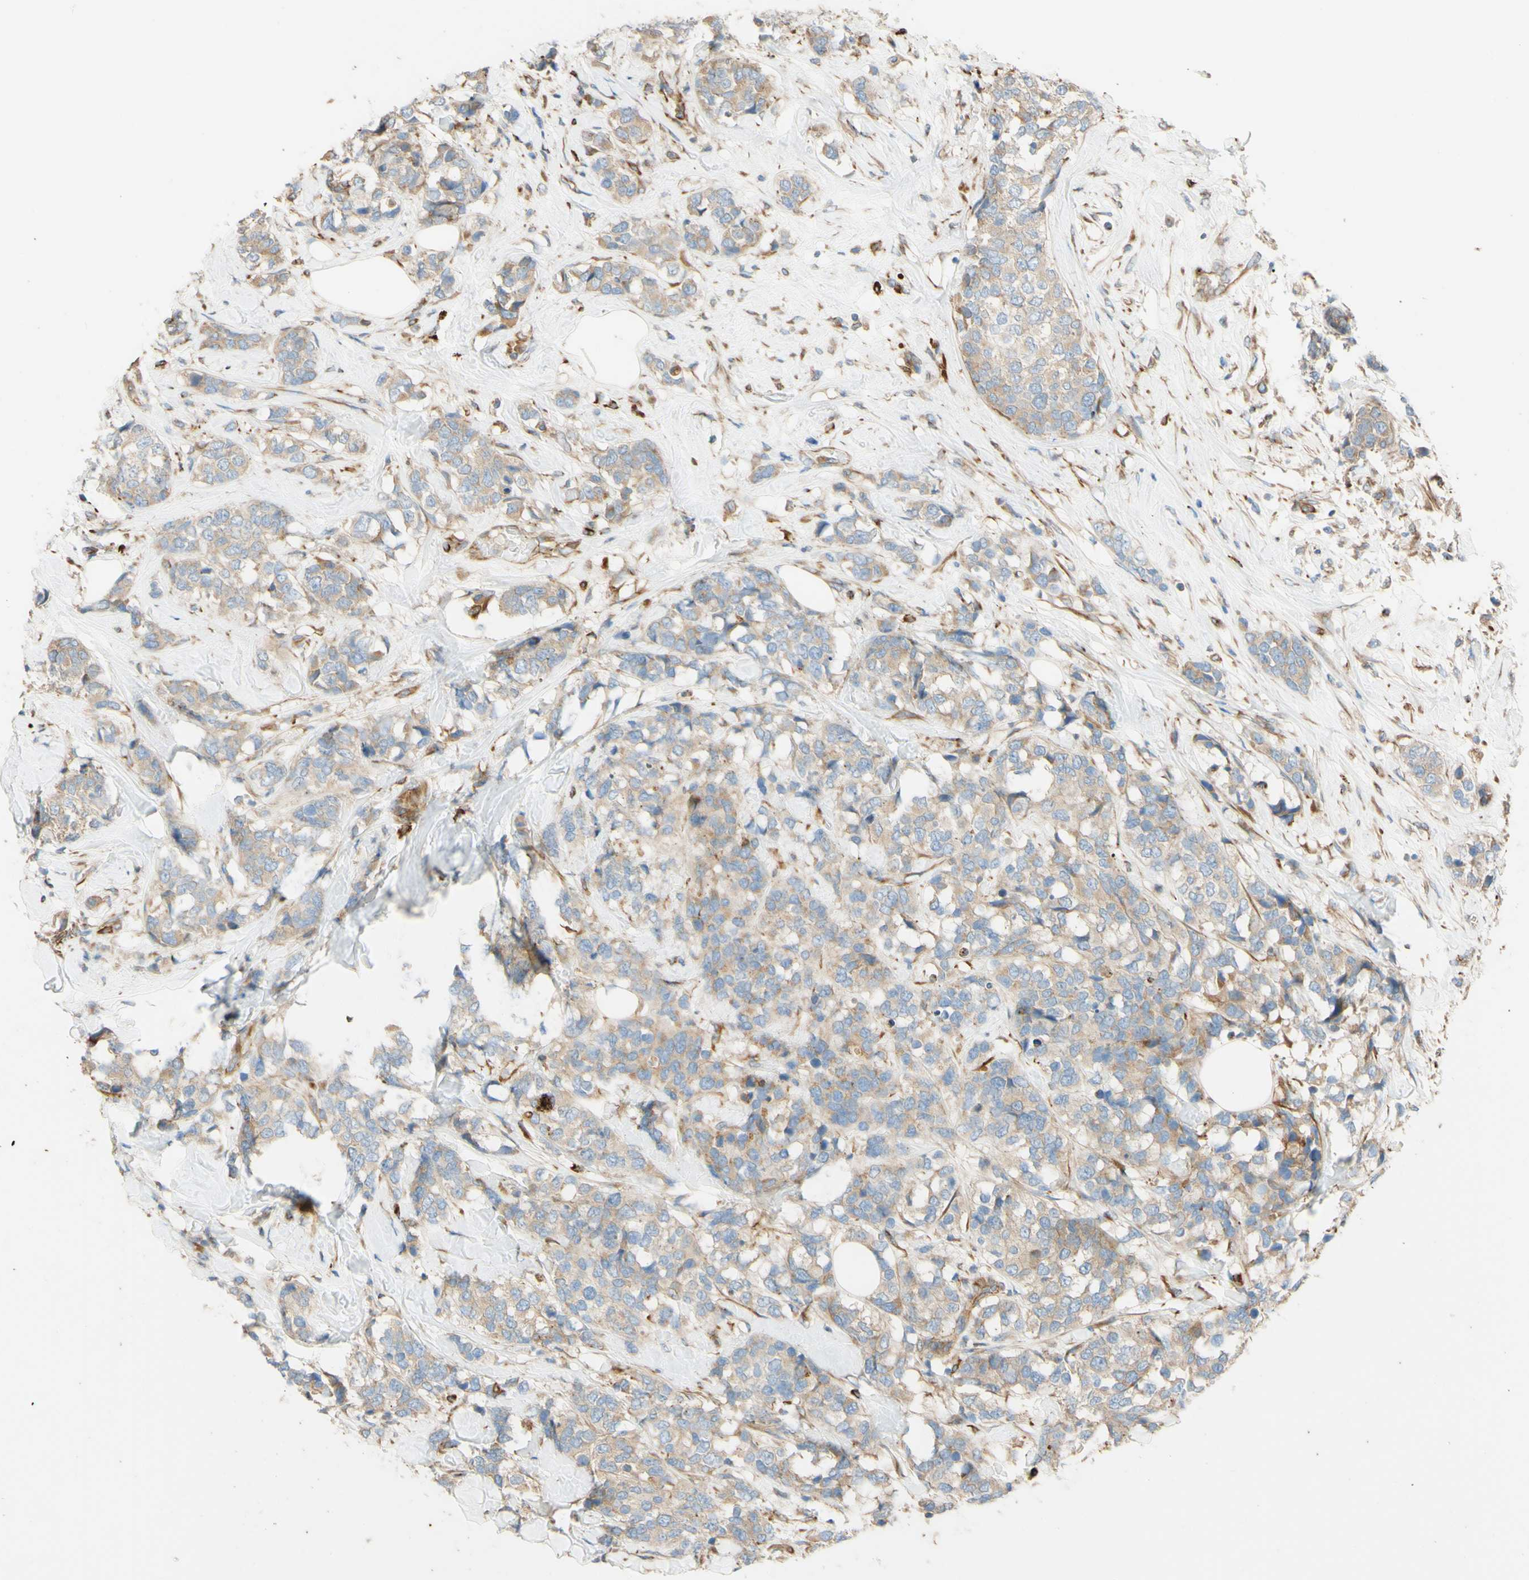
{"staining": {"intensity": "weak", "quantity": ">75%", "location": "cytoplasmic/membranous"}, "tissue": "breast cancer", "cell_type": "Tumor cells", "image_type": "cancer", "snomed": [{"axis": "morphology", "description": "Lobular carcinoma"}, {"axis": "topography", "description": "Breast"}], "caption": "Immunohistochemistry histopathology image of breast cancer stained for a protein (brown), which shows low levels of weak cytoplasmic/membranous expression in about >75% of tumor cells.", "gene": "C1orf43", "patient": {"sex": "female", "age": 59}}